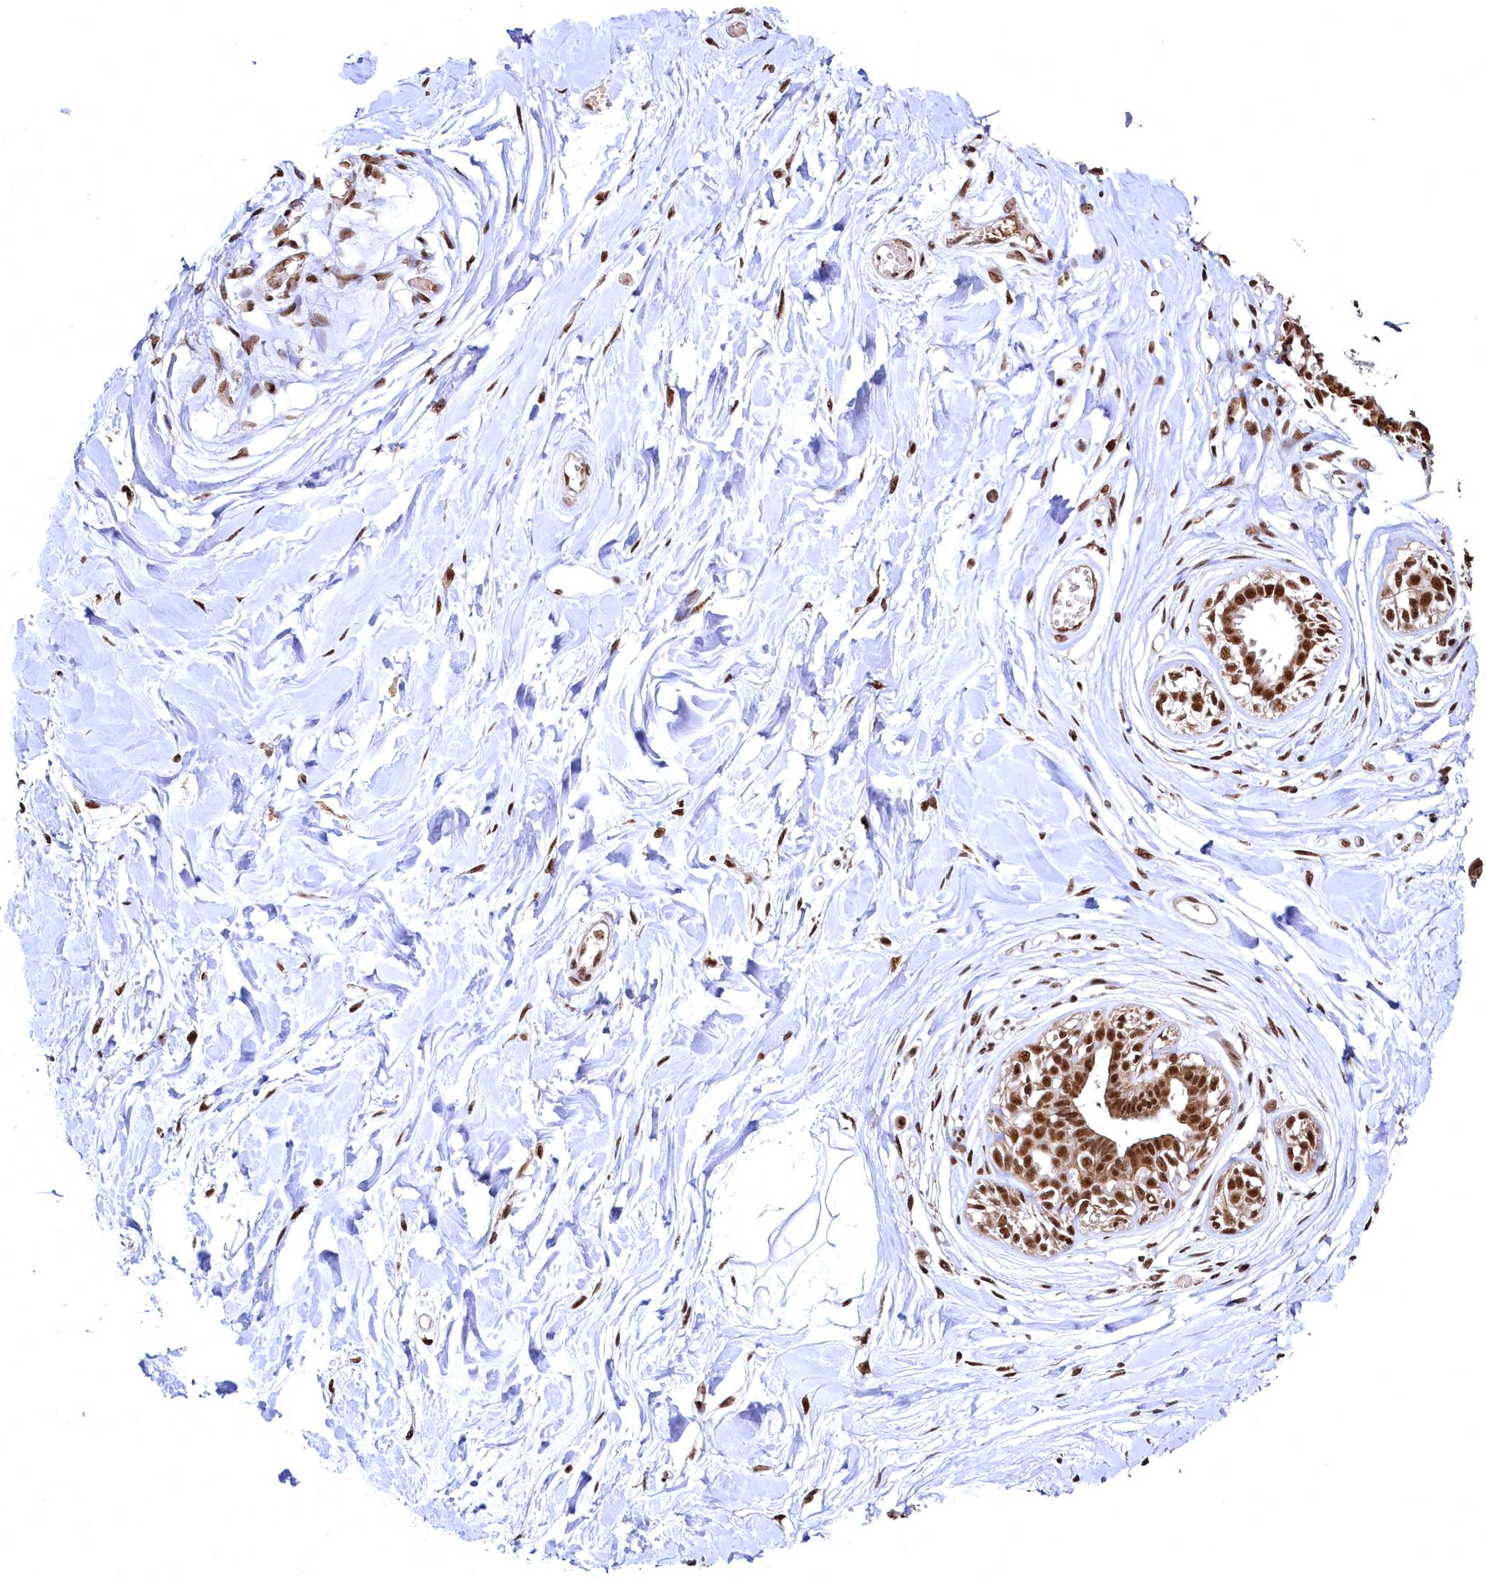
{"staining": {"intensity": "strong", "quantity": ">75%", "location": "nuclear"}, "tissue": "breast", "cell_type": "Adipocytes", "image_type": "normal", "snomed": [{"axis": "morphology", "description": "Normal tissue, NOS"}, {"axis": "topography", "description": "Breast"}], "caption": "Protein staining of normal breast reveals strong nuclear staining in approximately >75% of adipocytes.", "gene": "RSRC2", "patient": {"sex": "female", "age": 45}}